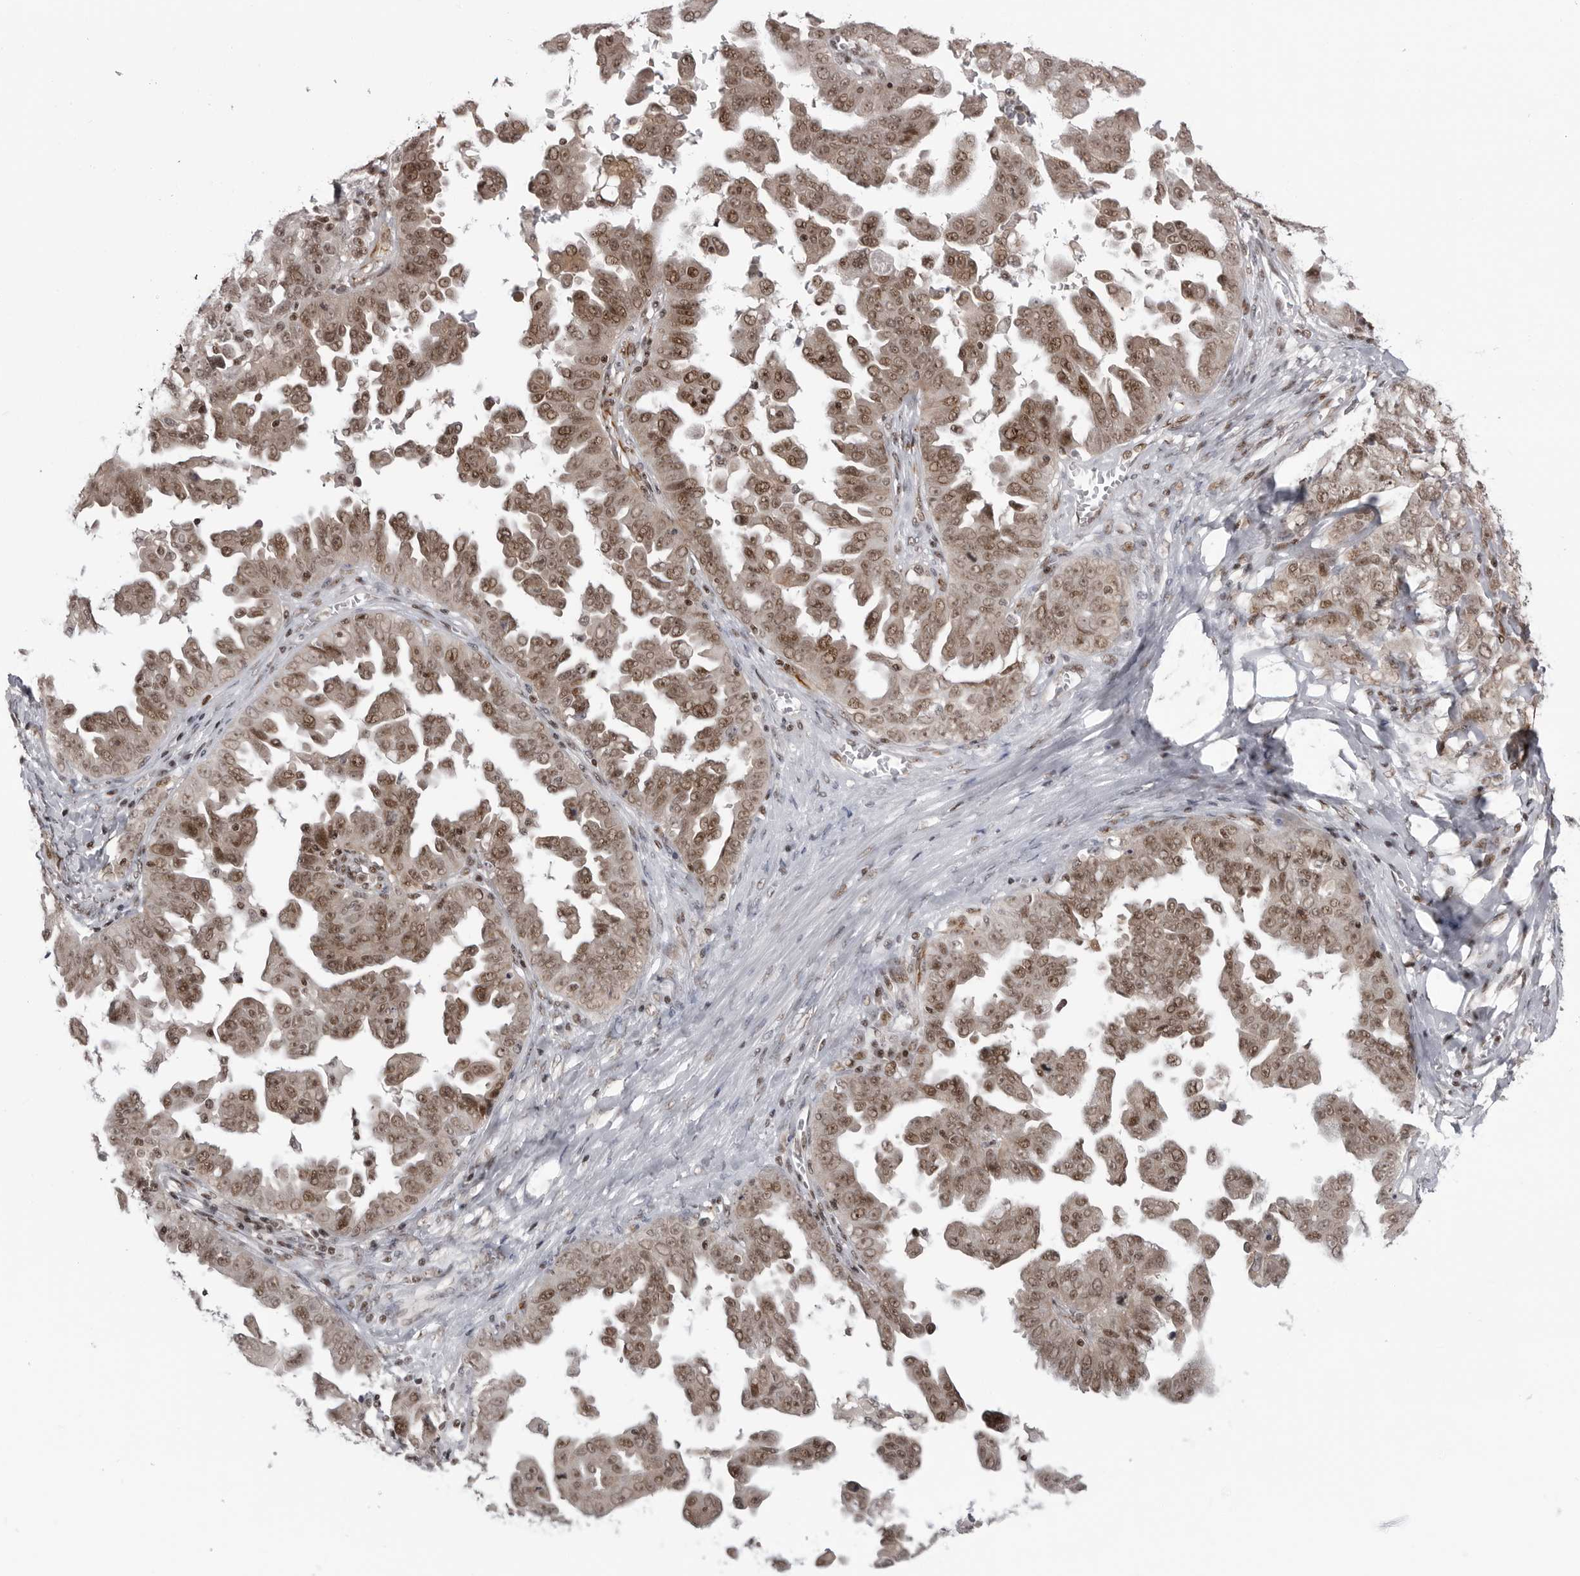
{"staining": {"intensity": "moderate", "quantity": ">75%", "location": "nuclear"}, "tissue": "ovarian cancer", "cell_type": "Tumor cells", "image_type": "cancer", "snomed": [{"axis": "morphology", "description": "Carcinoma, endometroid"}, {"axis": "topography", "description": "Ovary"}], "caption": "Immunohistochemical staining of human endometroid carcinoma (ovarian) displays medium levels of moderate nuclear staining in approximately >75% of tumor cells.", "gene": "TRIM66", "patient": {"sex": "female", "age": 62}}